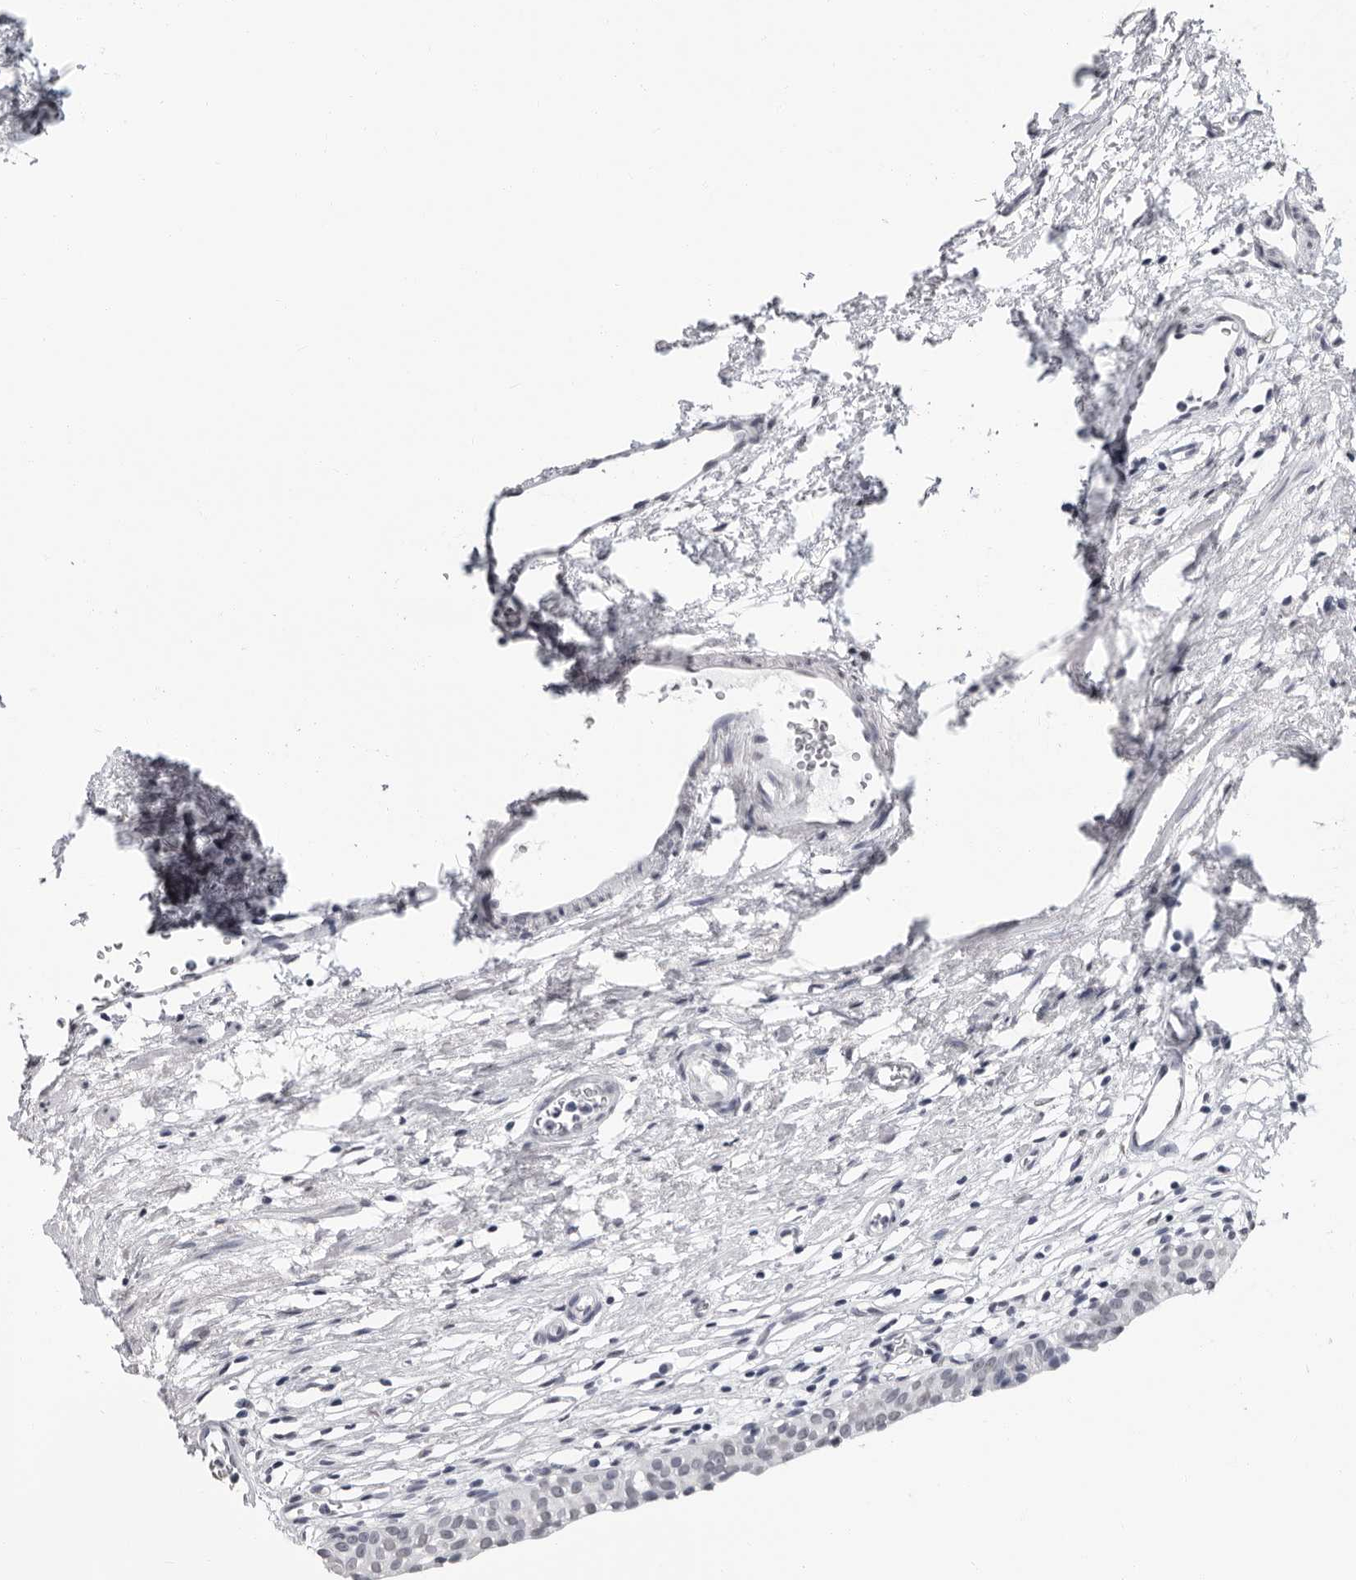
{"staining": {"intensity": "negative", "quantity": "none", "location": "none"}, "tissue": "urinary bladder", "cell_type": "Urothelial cells", "image_type": "normal", "snomed": [{"axis": "morphology", "description": "Normal tissue, NOS"}, {"axis": "morphology", "description": "Urothelial carcinoma, High grade"}, {"axis": "topography", "description": "Urinary bladder"}], "caption": "High magnification brightfield microscopy of unremarkable urinary bladder stained with DAB (brown) and counterstained with hematoxylin (blue): urothelial cells show no significant staining. The staining was performed using DAB to visualize the protein expression in brown, while the nuclei were stained in blue with hematoxylin (Magnification: 20x).", "gene": "HEPACAM", "patient": {"sex": "female", "age": 60}}